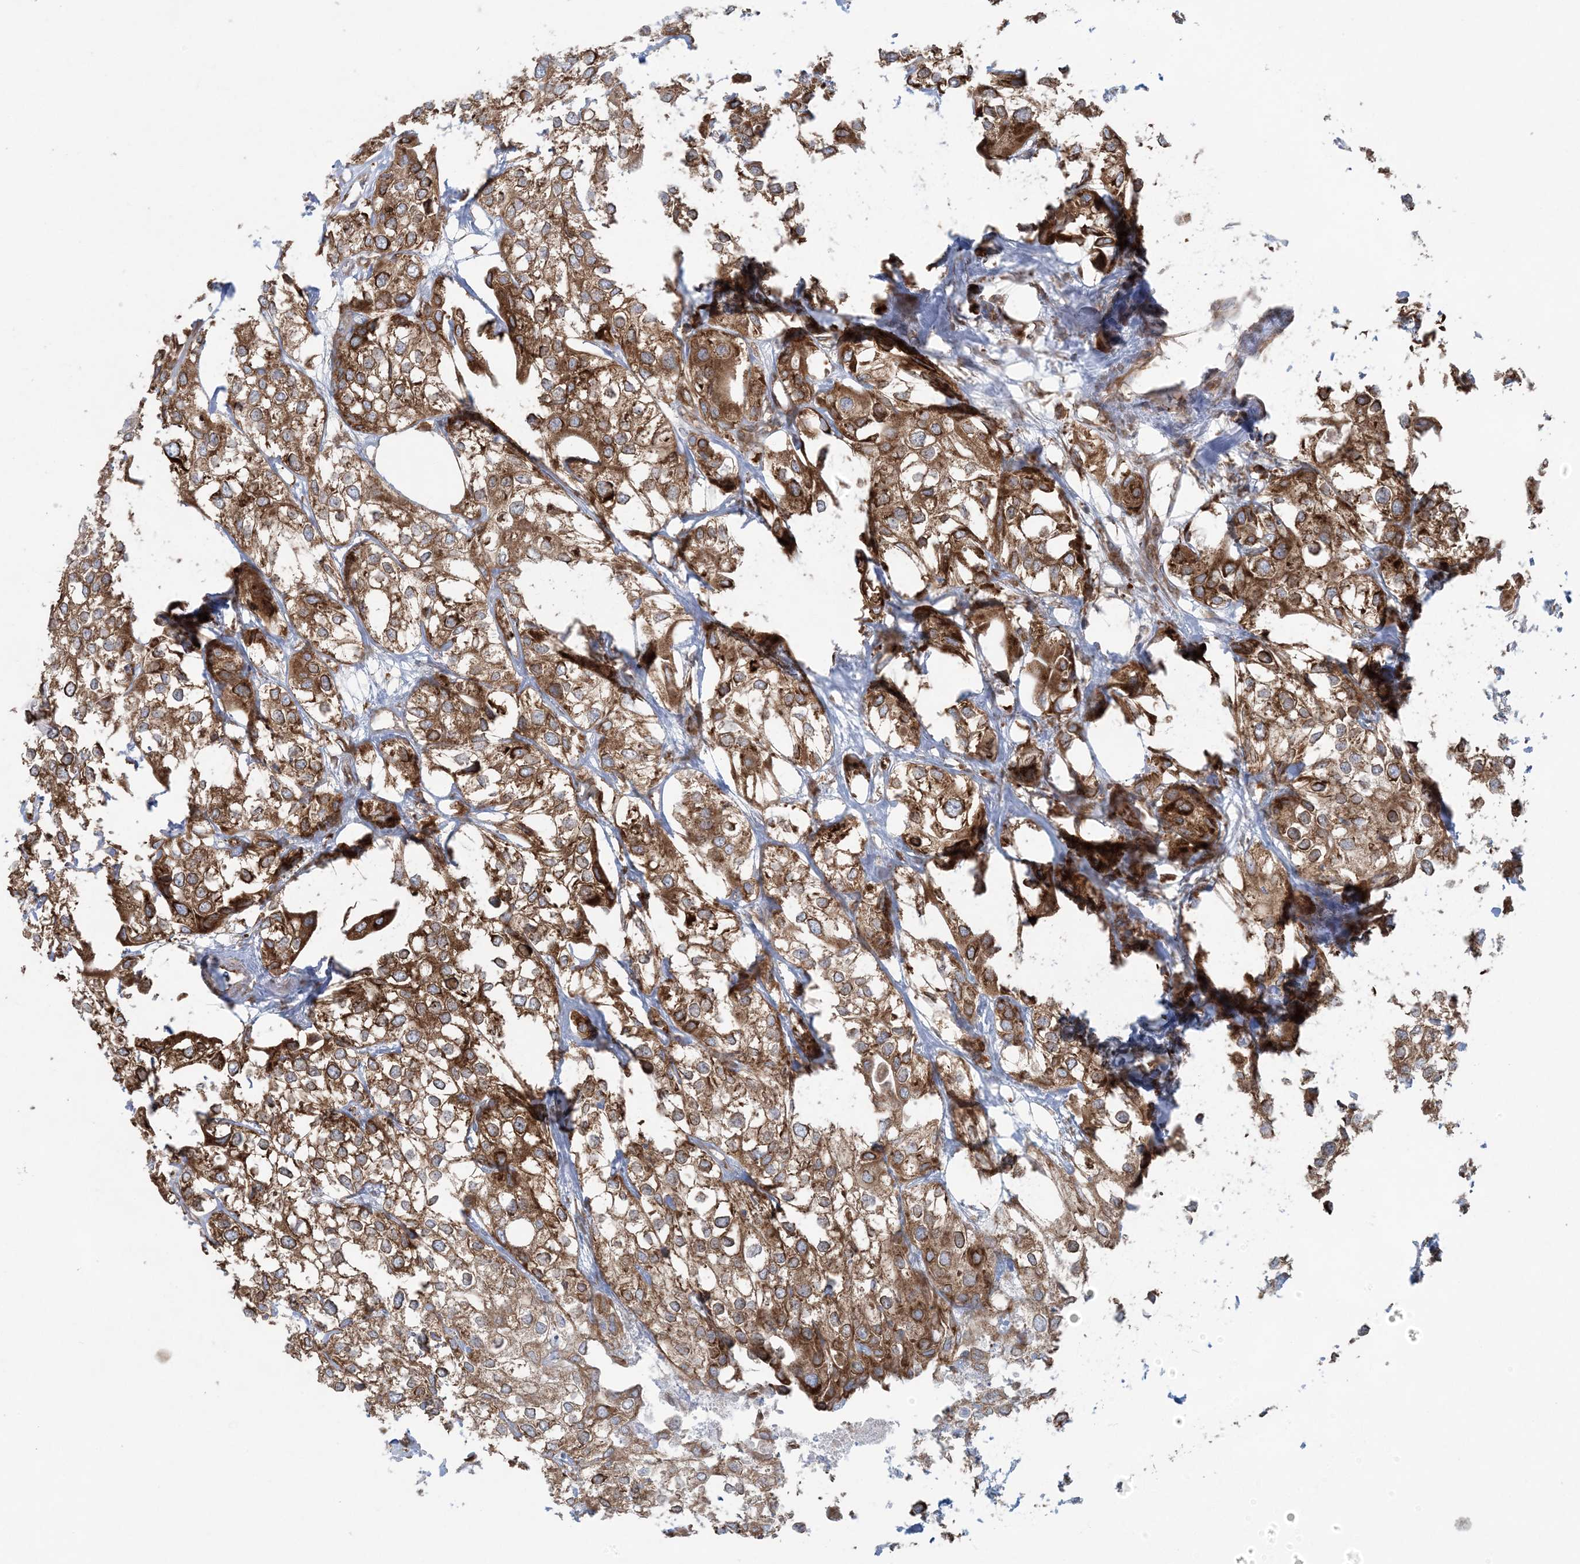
{"staining": {"intensity": "moderate", "quantity": ">75%", "location": "cytoplasmic/membranous"}, "tissue": "urothelial cancer", "cell_type": "Tumor cells", "image_type": "cancer", "snomed": [{"axis": "morphology", "description": "Urothelial carcinoma, High grade"}, {"axis": "topography", "description": "Urinary bladder"}], "caption": "Moderate cytoplasmic/membranous protein staining is identified in approximately >75% of tumor cells in urothelial cancer.", "gene": "UBXN4", "patient": {"sex": "male", "age": 64}}